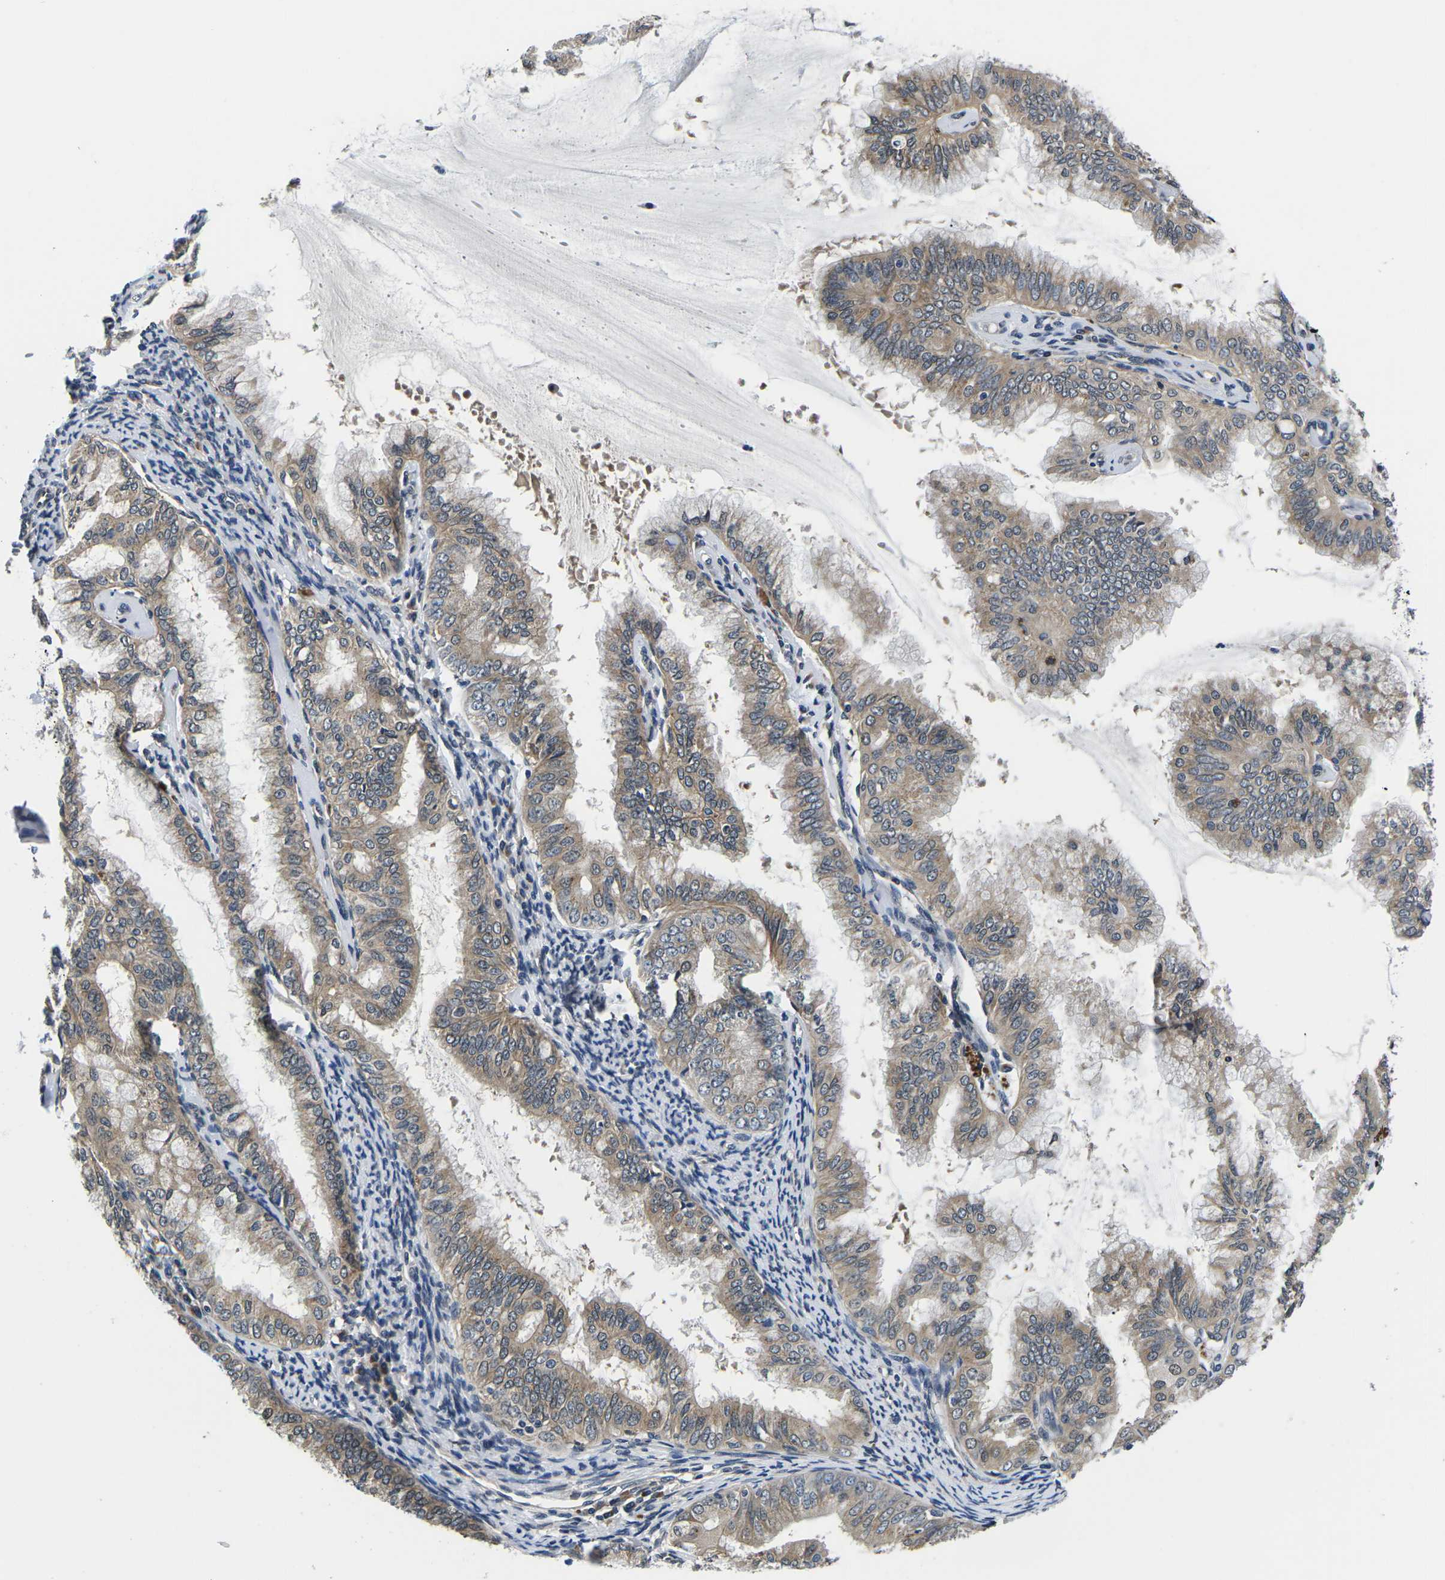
{"staining": {"intensity": "weak", "quantity": ">75%", "location": "cytoplasmic/membranous"}, "tissue": "endometrial cancer", "cell_type": "Tumor cells", "image_type": "cancer", "snomed": [{"axis": "morphology", "description": "Adenocarcinoma, NOS"}, {"axis": "topography", "description": "Endometrium"}], "caption": "Protein expression analysis of endometrial cancer (adenocarcinoma) demonstrates weak cytoplasmic/membranous staining in about >75% of tumor cells.", "gene": "SNX10", "patient": {"sex": "female", "age": 63}}